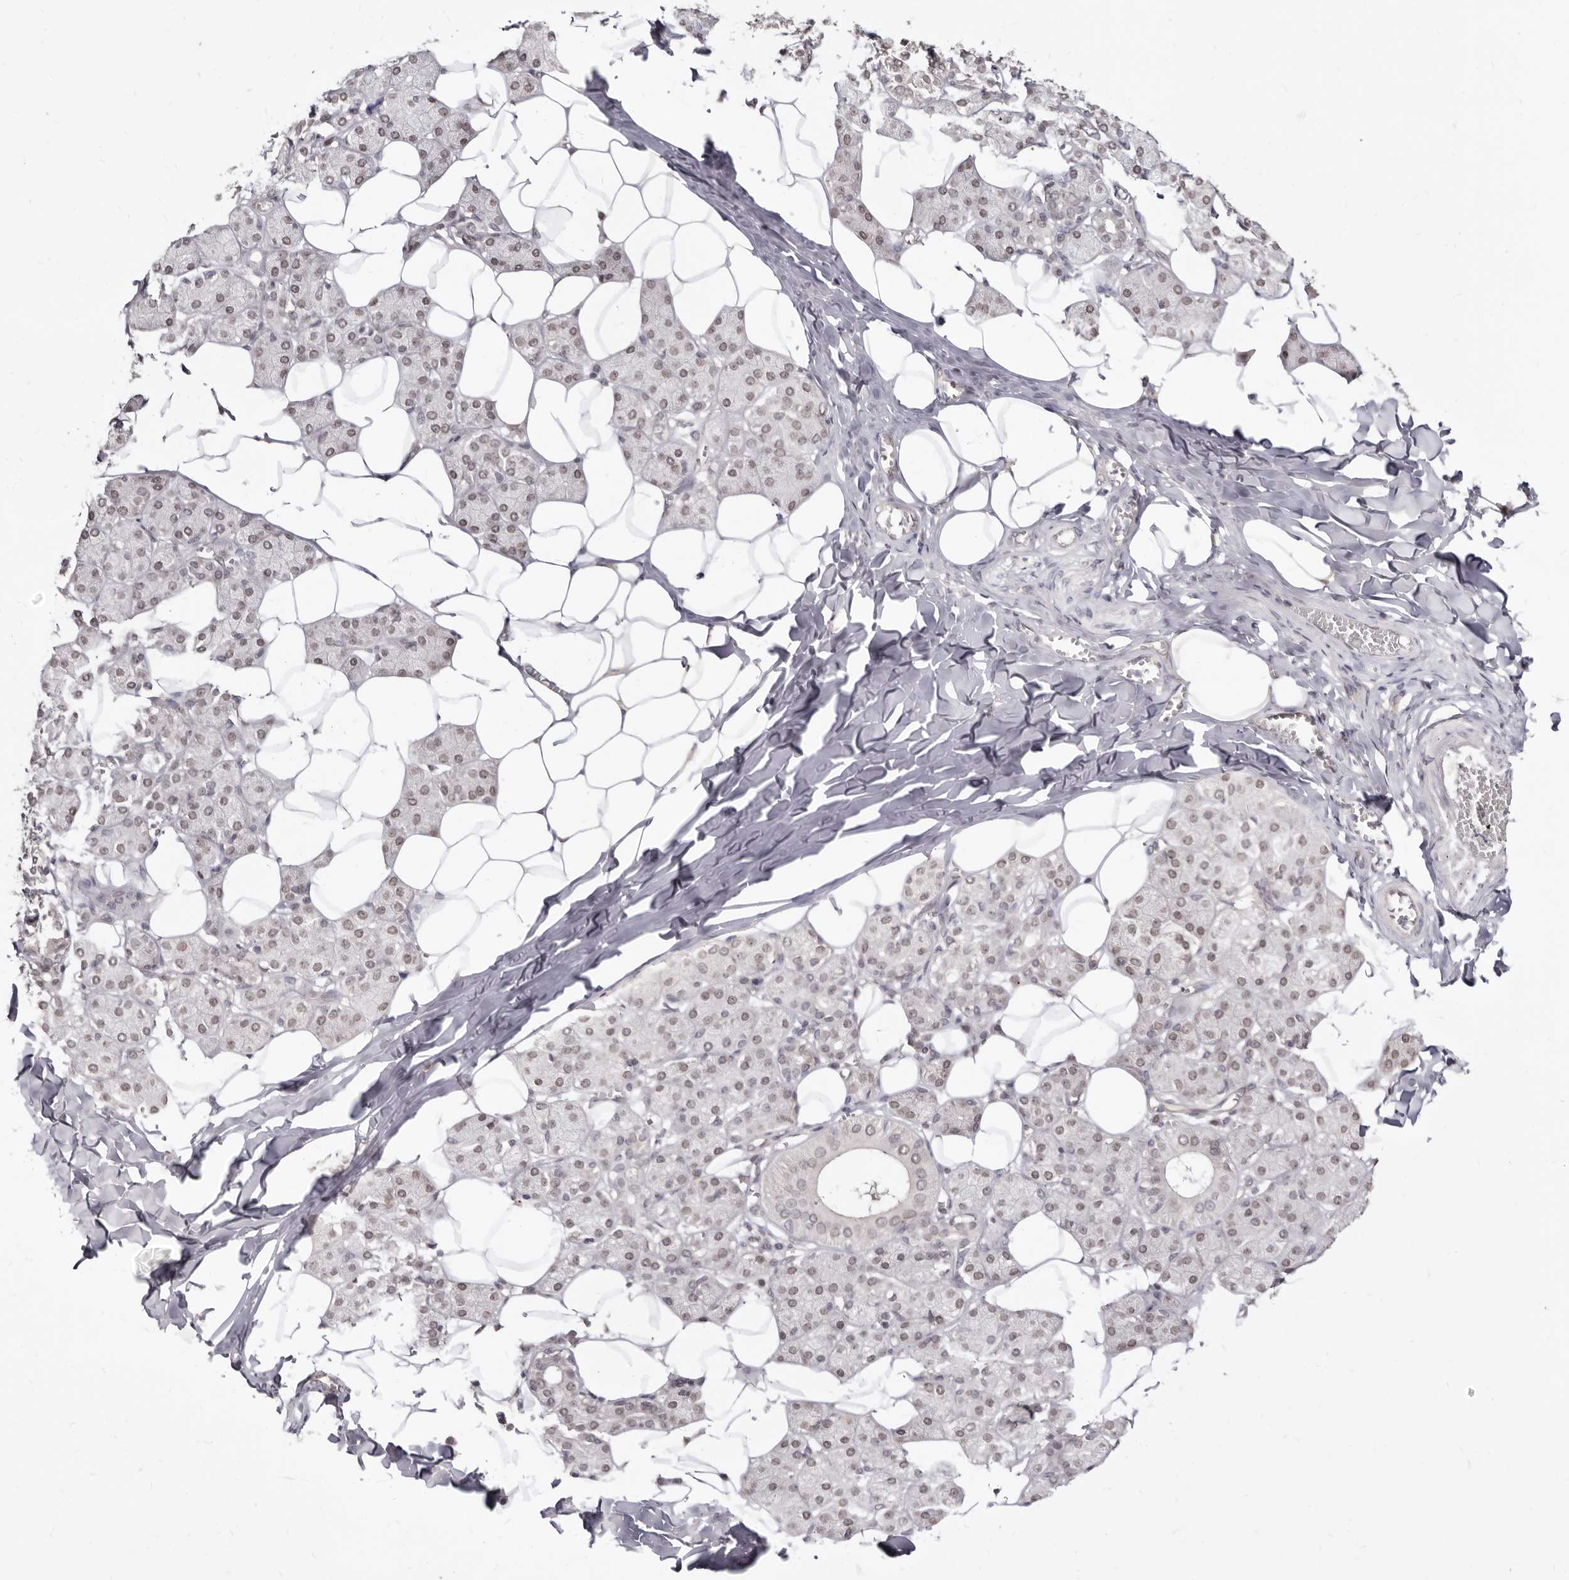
{"staining": {"intensity": "weak", "quantity": "25%-75%", "location": "nuclear"}, "tissue": "salivary gland", "cell_type": "Glandular cells", "image_type": "normal", "snomed": [{"axis": "morphology", "description": "Normal tissue, NOS"}, {"axis": "topography", "description": "Salivary gland"}], "caption": "This histopathology image reveals IHC staining of unremarkable salivary gland, with low weak nuclear expression in approximately 25%-75% of glandular cells.", "gene": "LCORL", "patient": {"sex": "female", "age": 33}}